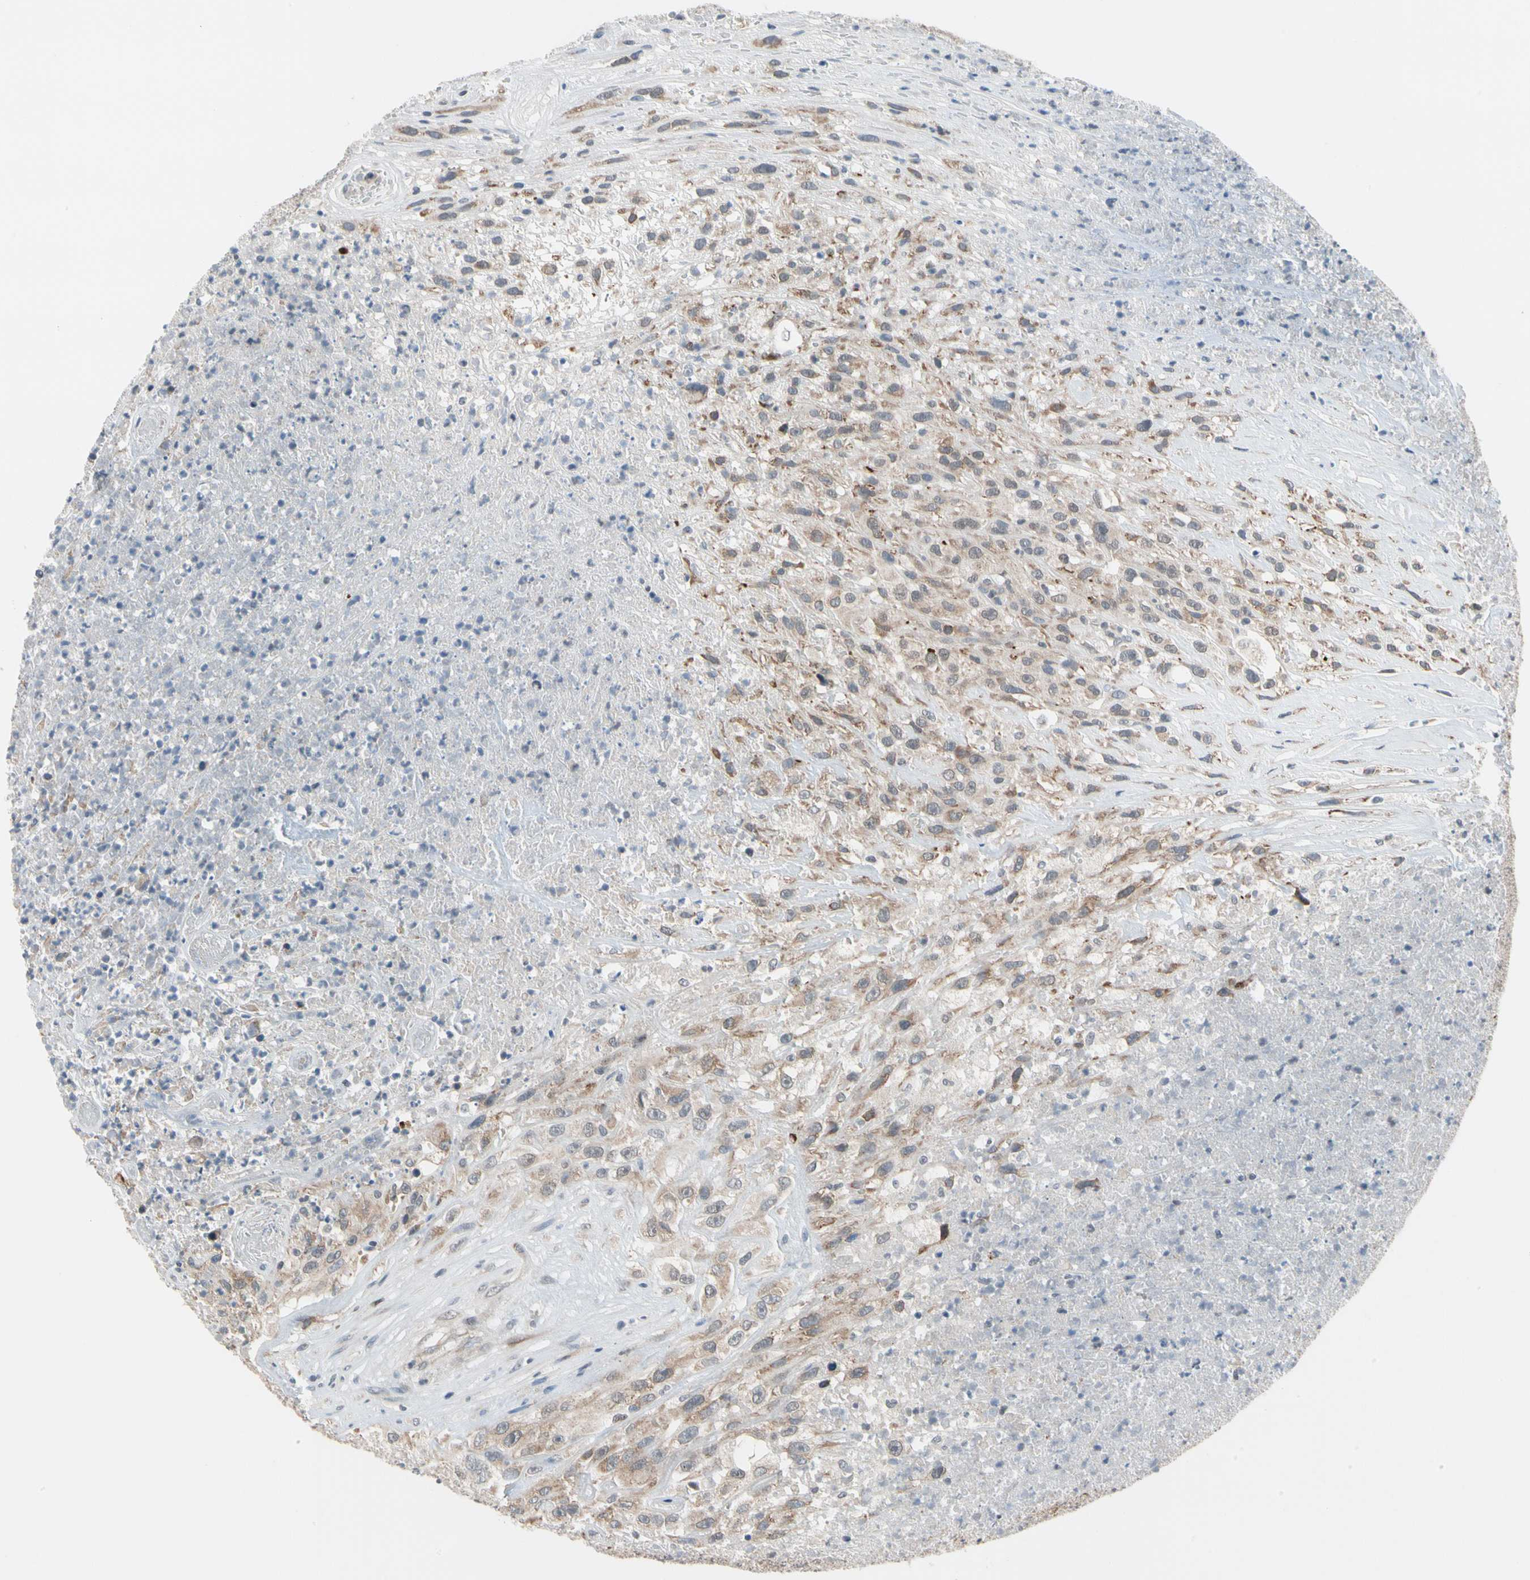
{"staining": {"intensity": "moderate", "quantity": ">75%", "location": "cytoplasmic/membranous"}, "tissue": "urothelial cancer", "cell_type": "Tumor cells", "image_type": "cancer", "snomed": [{"axis": "morphology", "description": "Urothelial carcinoma, High grade"}, {"axis": "topography", "description": "Urinary bladder"}], "caption": "Immunohistochemistry (IHC) image of human urothelial cancer stained for a protein (brown), which reveals medium levels of moderate cytoplasmic/membranous expression in about >75% of tumor cells.", "gene": "MARK1", "patient": {"sex": "male", "age": 66}}